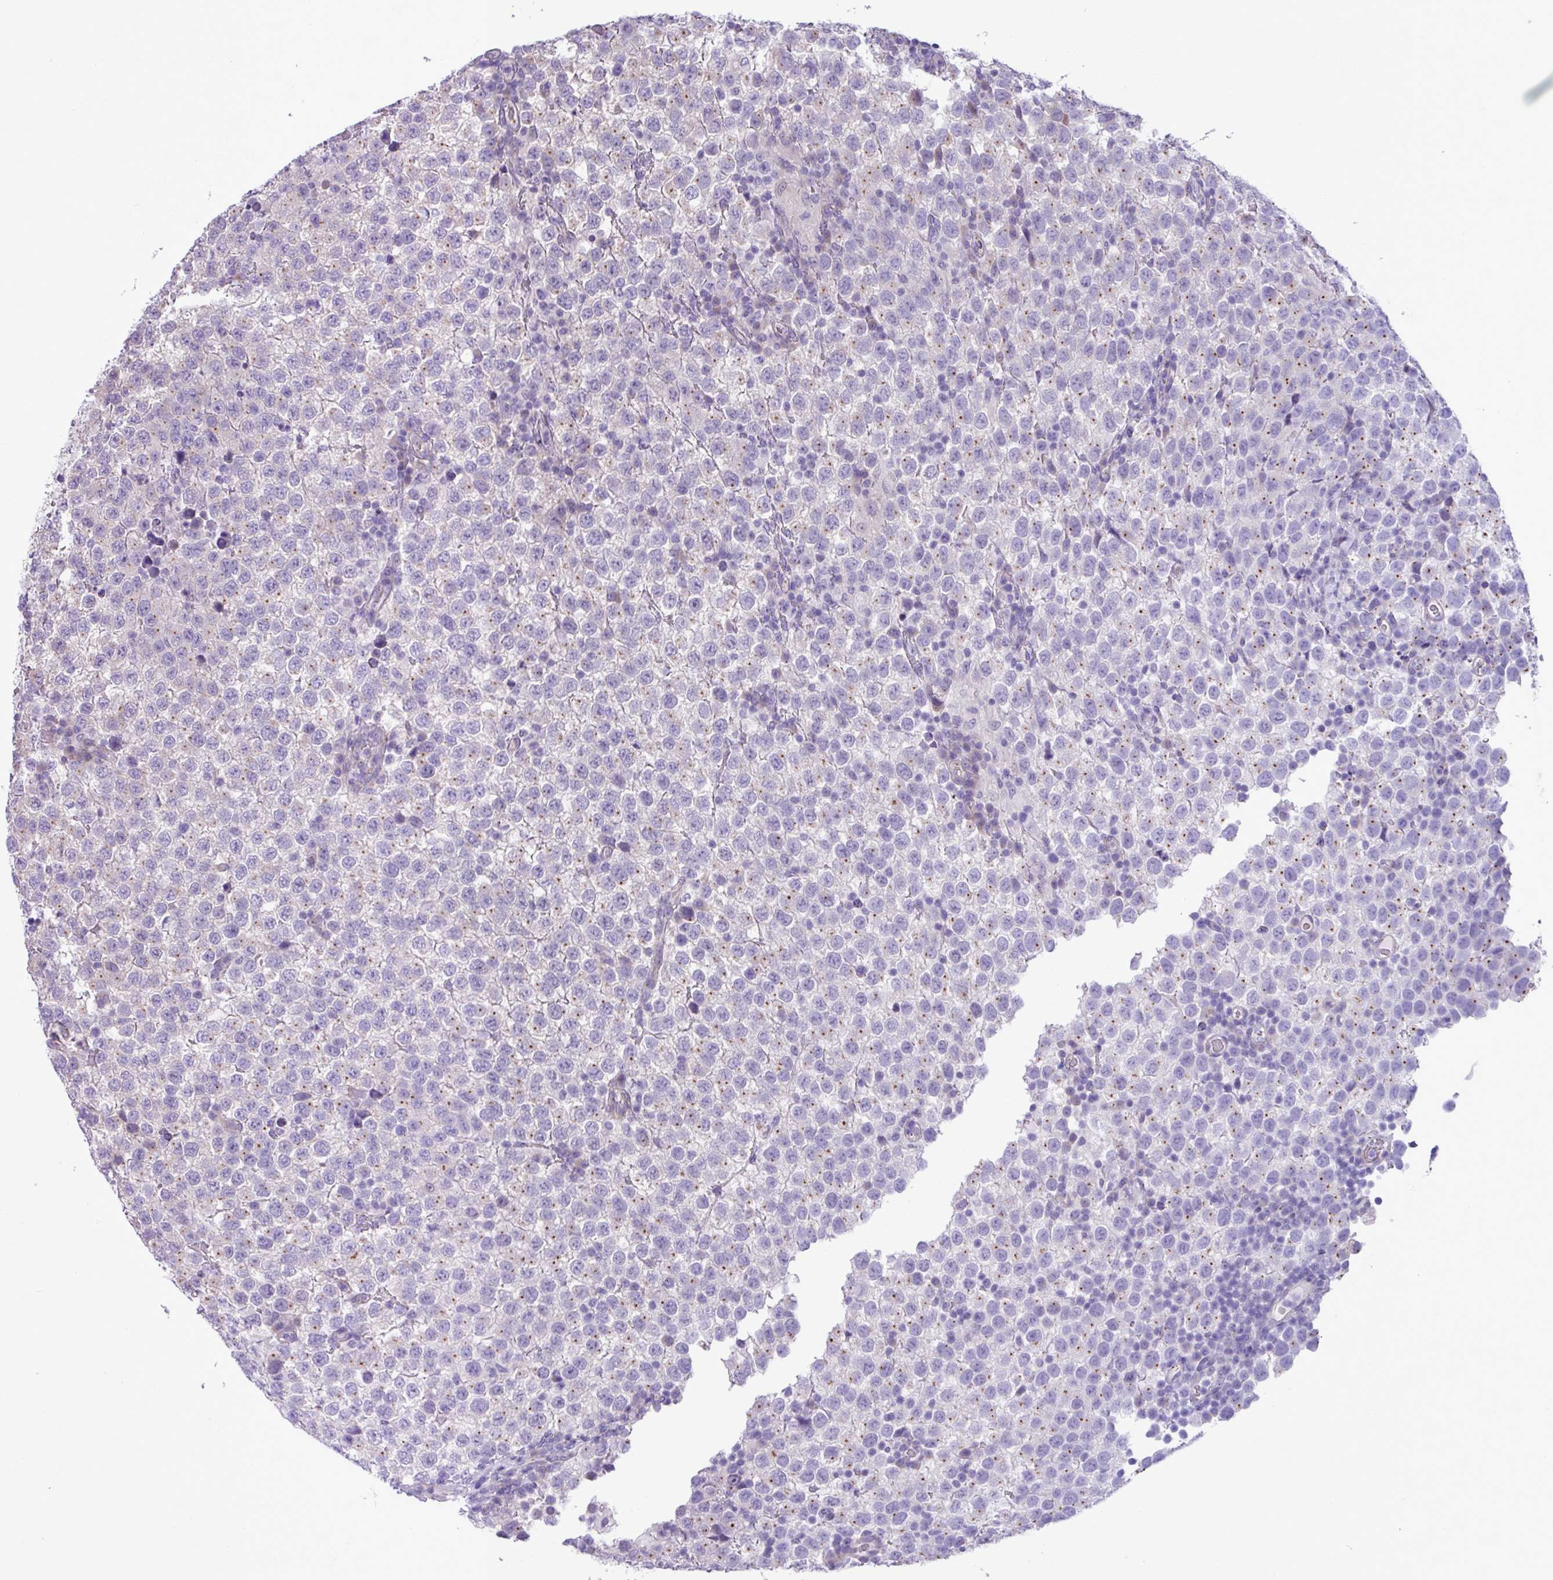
{"staining": {"intensity": "moderate", "quantity": "<25%", "location": "cytoplasmic/membranous"}, "tissue": "testis cancer", "cell_type": "Tumor cells", "image_type": "cancer", "snomed": [{"axis": "morphology", "description": "Seminoma, NOS"}, {"axis": "topography", "description": "Testis"}], "caption": "About <25% of tumor cells in human testis cancer (seminoma) exhibit moderate cytoplasmic/membranous protein positivity as visualized by brown immunohistochemical staining.", "gene": "SPINK8", "patient": {"sex": "male", "age": 34}}